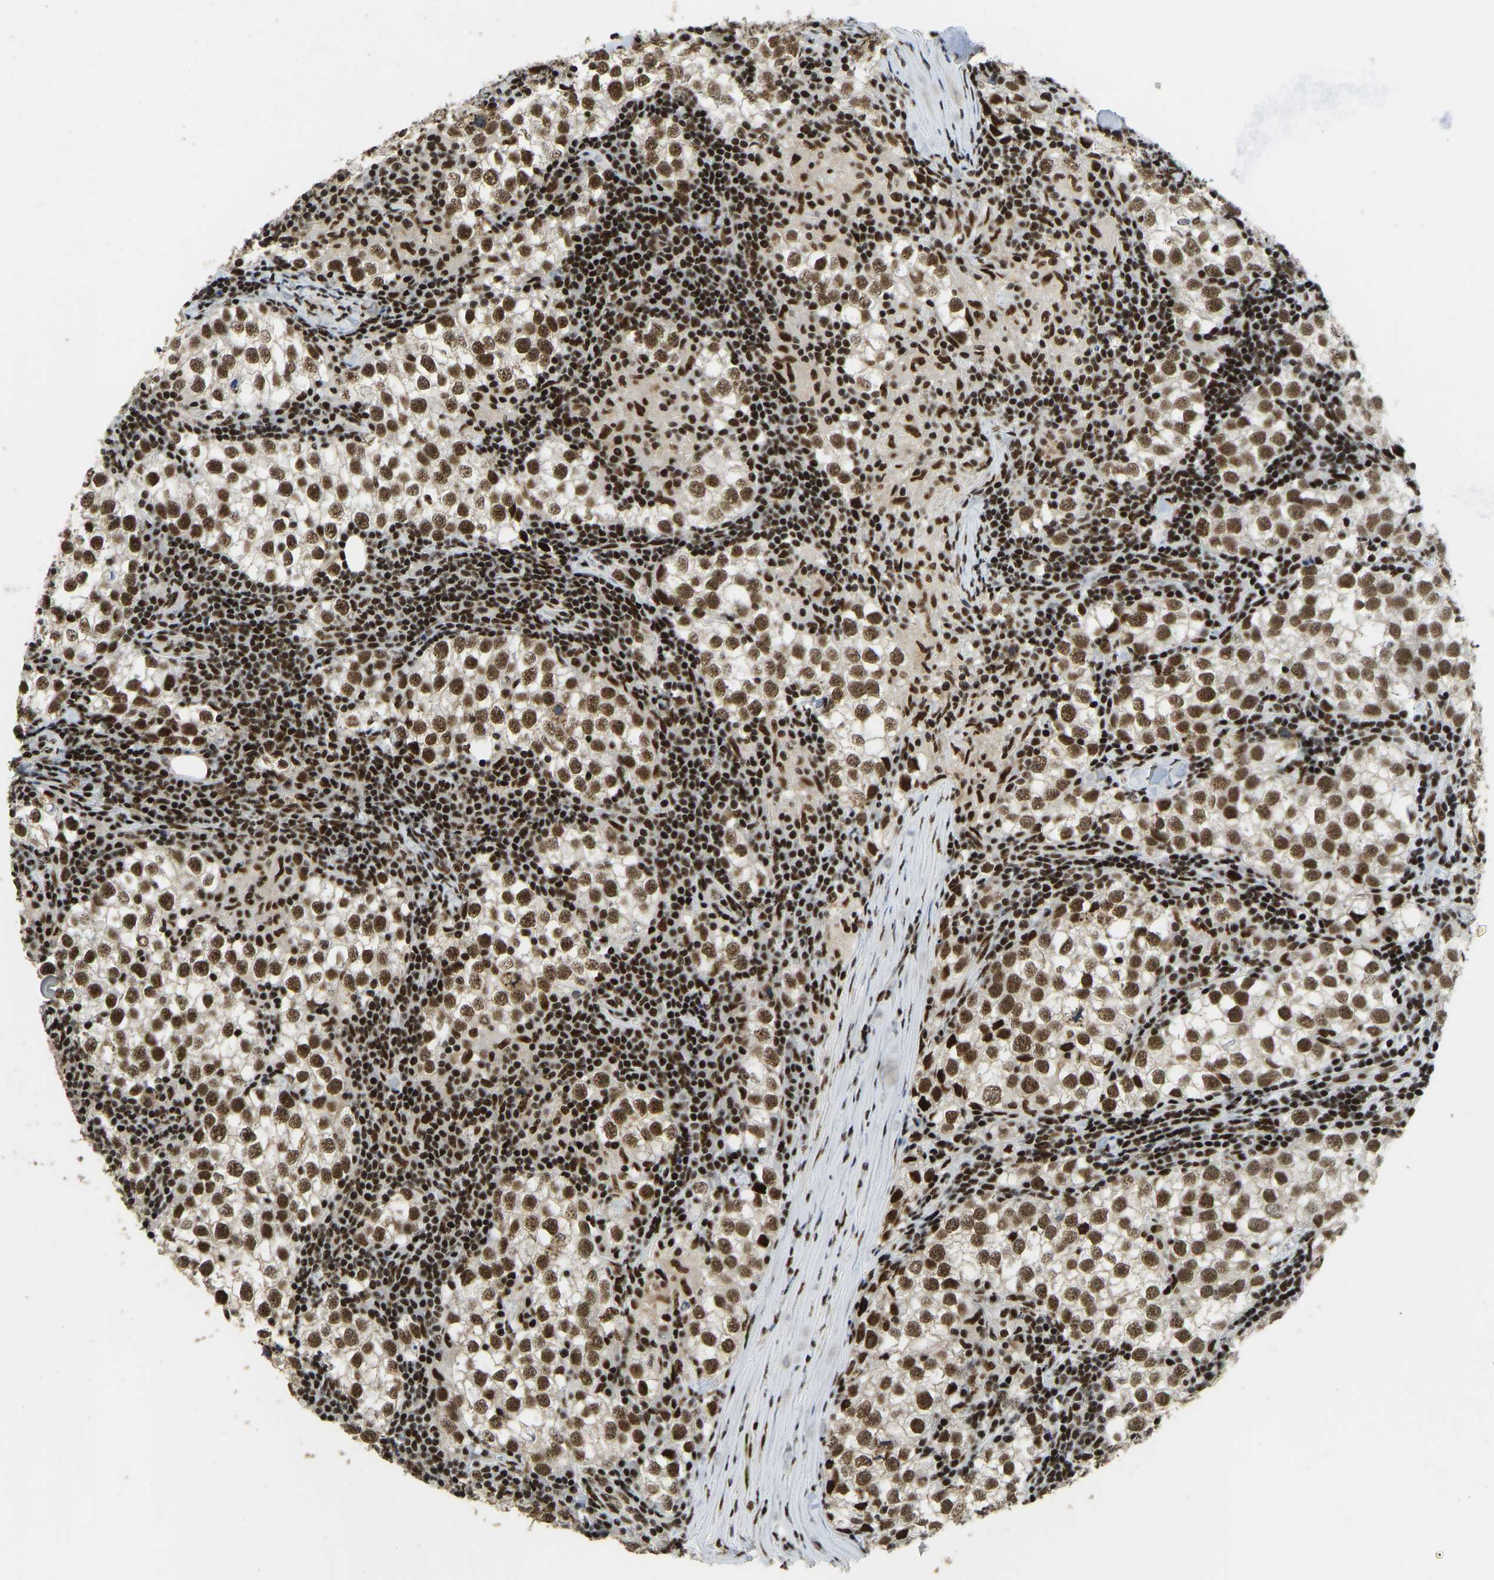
{"staining": {"intensity": "strong", "quantity": ">75%", "location": "nuclear"}, "tissue": "testis cancer", "cell_type": "Tumor cells", "image_type": "cancer", "snomed": [{"axis": "morphology", "description": "Seminoma, NOS"}, {"axis": "morphology", "description": "Carcinoma, Embryonal, NOS"}, {"axis": "topography", "description": "Testis"}], "caption": "Immunohistochemical staining of human testis cancer demonstrates strong nuclear protein positivity in about >75% of tumor cells.", "gene": "FOXK1", "patient": {"sex": "male", "age": 36}}